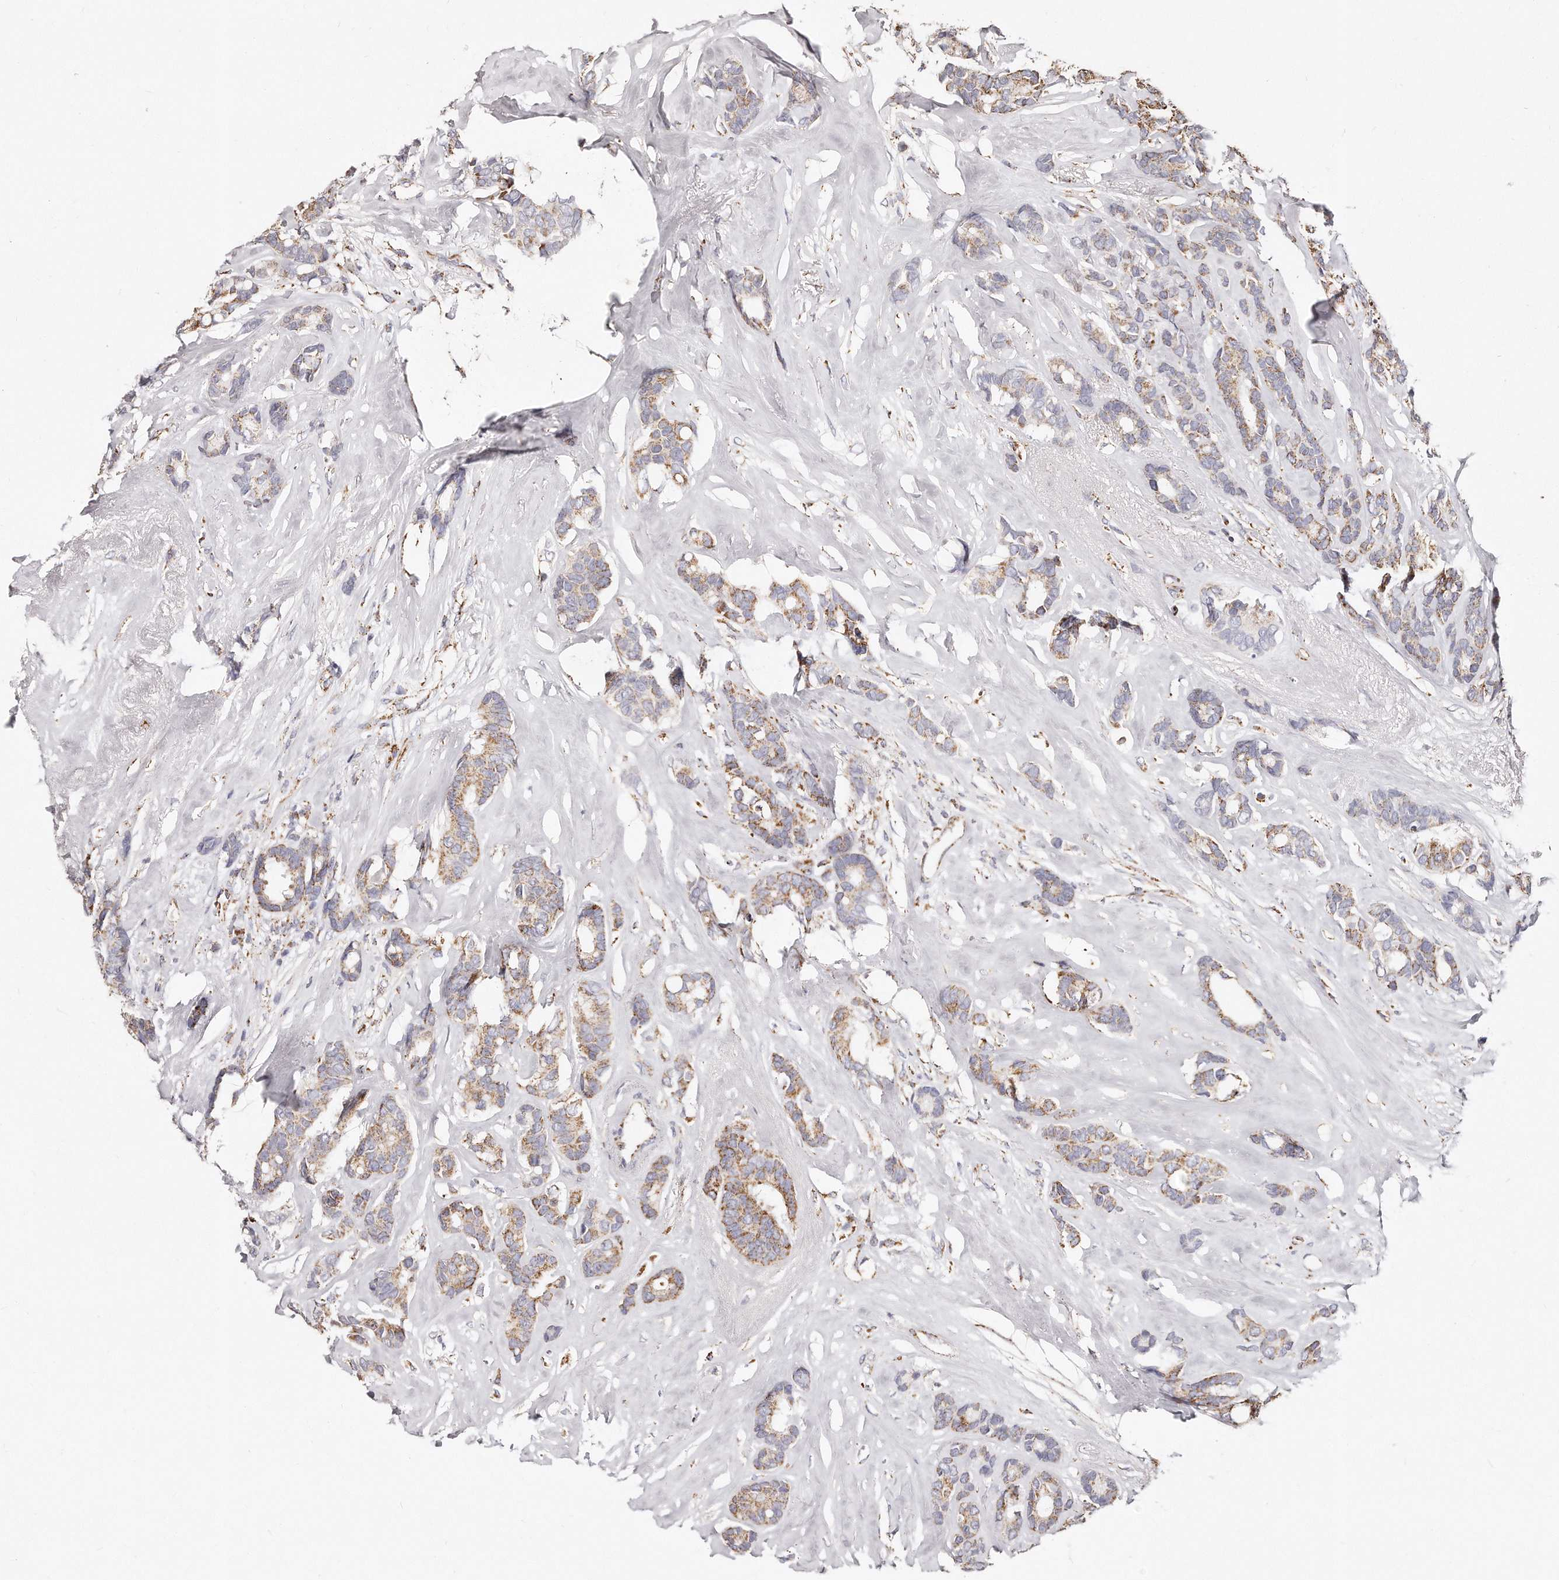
{"staining": {"intensity": "moderate", "quantity": ">75%", "location": "cytoplasmic/membranous"}, "tissue": "breast cancer", "cell_type": "Tumor cells", "image_type": "cancer", "snomed": [{"axis": "morphology", "description": "Duct carcinoma"}, {"axis": "topography", "description": "Breast"}], "caption": "The immunohistochemical stain labels moderate cytoplasmic/membranous positivity in tumor cells of breast cancer tissue.", "gene": "RTKN", "patient": {"sex": "female", "age": 87}}